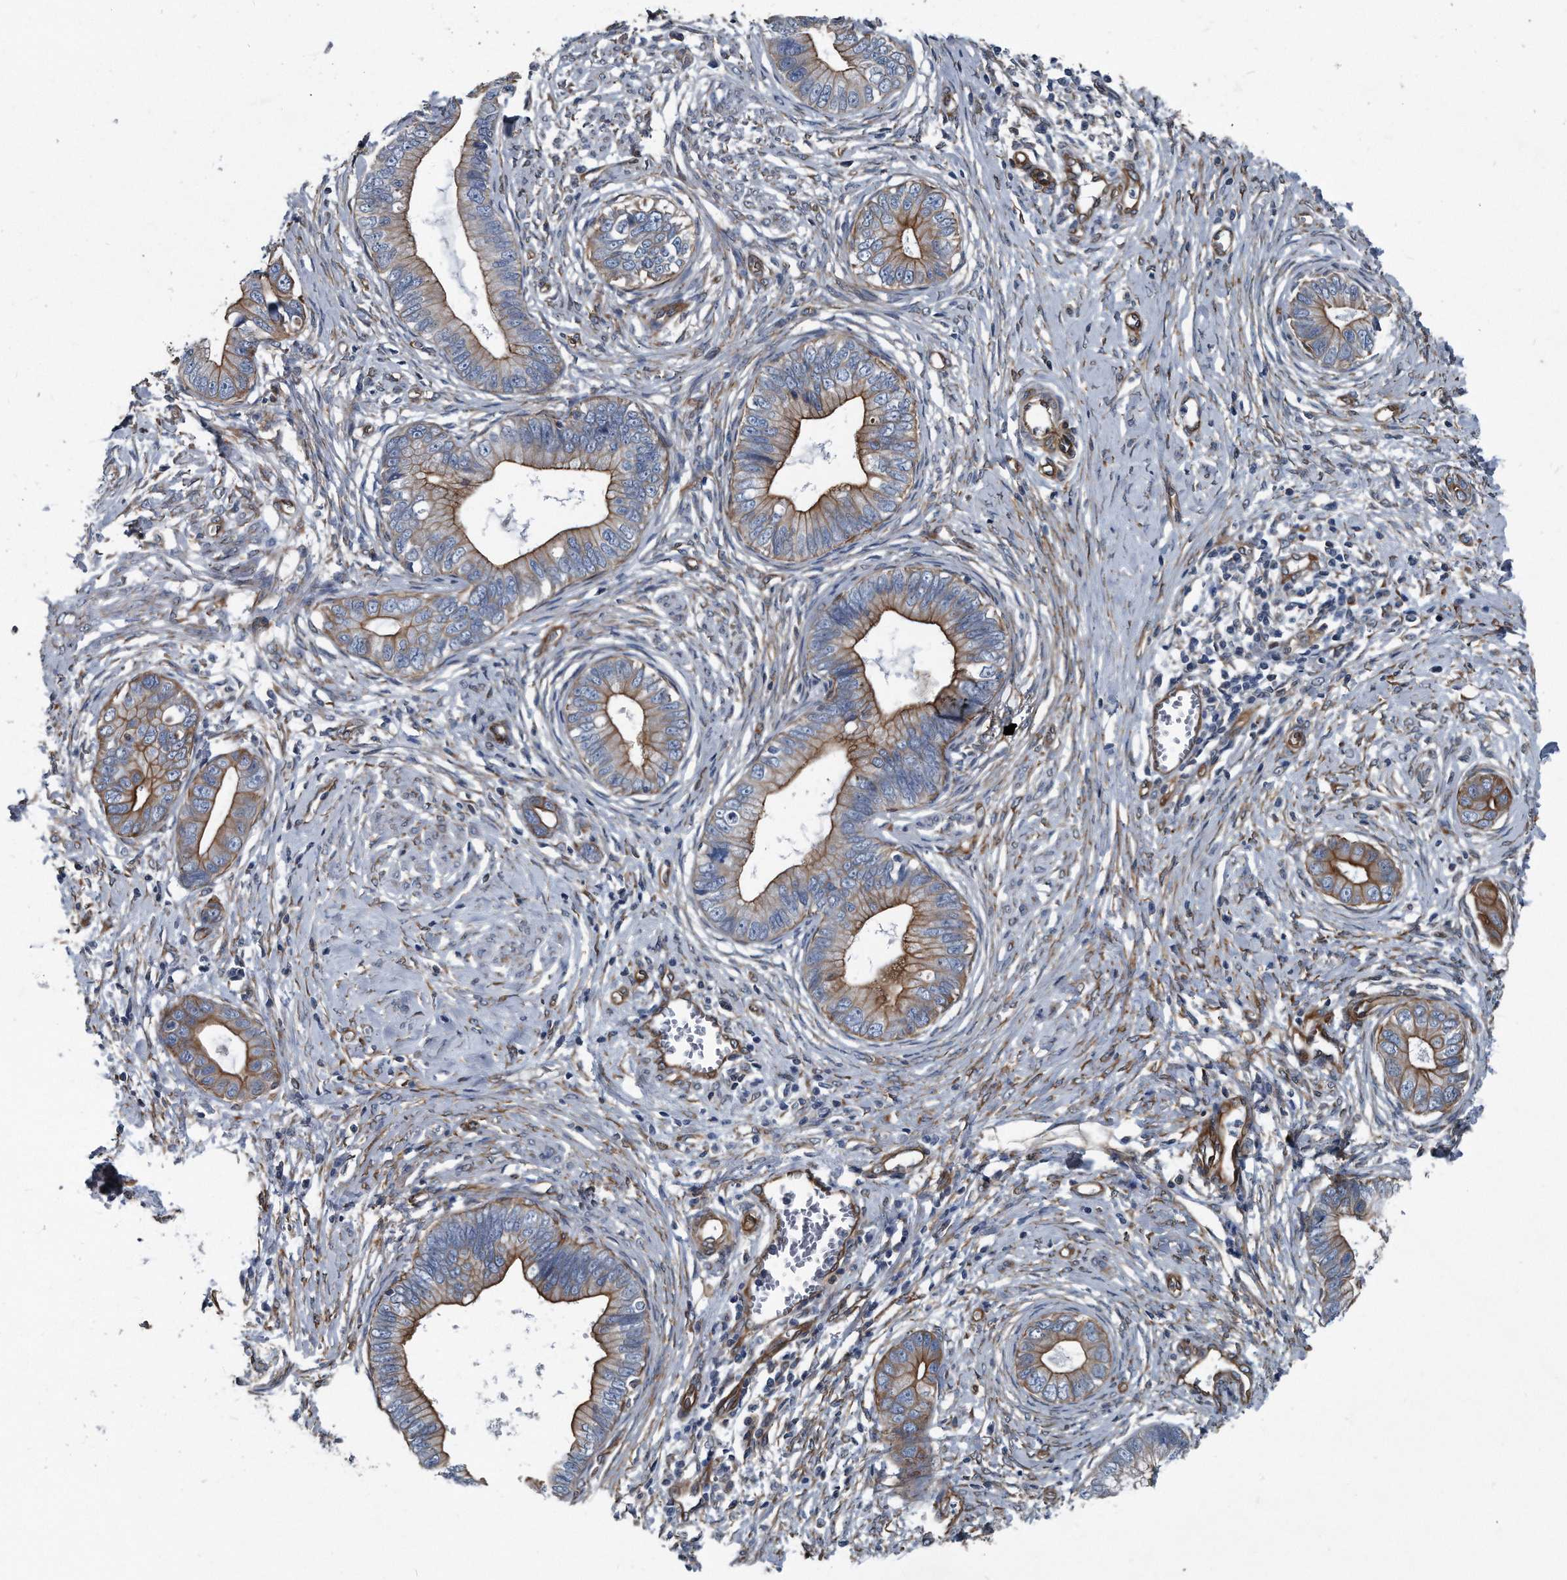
{"staining": {"intensity": "moderate", "quantity": ">75%", "location": "cytoplasmic/membranous"}, "tissue": "cervical cancer", "cell_type": "Tumor cells", "image_type": "cancer", "snomed": [{"axis": "morphology", "description": "Adenocarcinoma, NOS"}, {"axis": "topography", "description": "Cervix"}], "caption": "There is medium levels of moderate cytoplasmic/membranous expression in tumor cells of adenocarcinoma (cervical), as demonstrated by immunohistochemical staining (brown color).", "gene": "PLEC", "patient": {"sex": "female", "age": 44}}